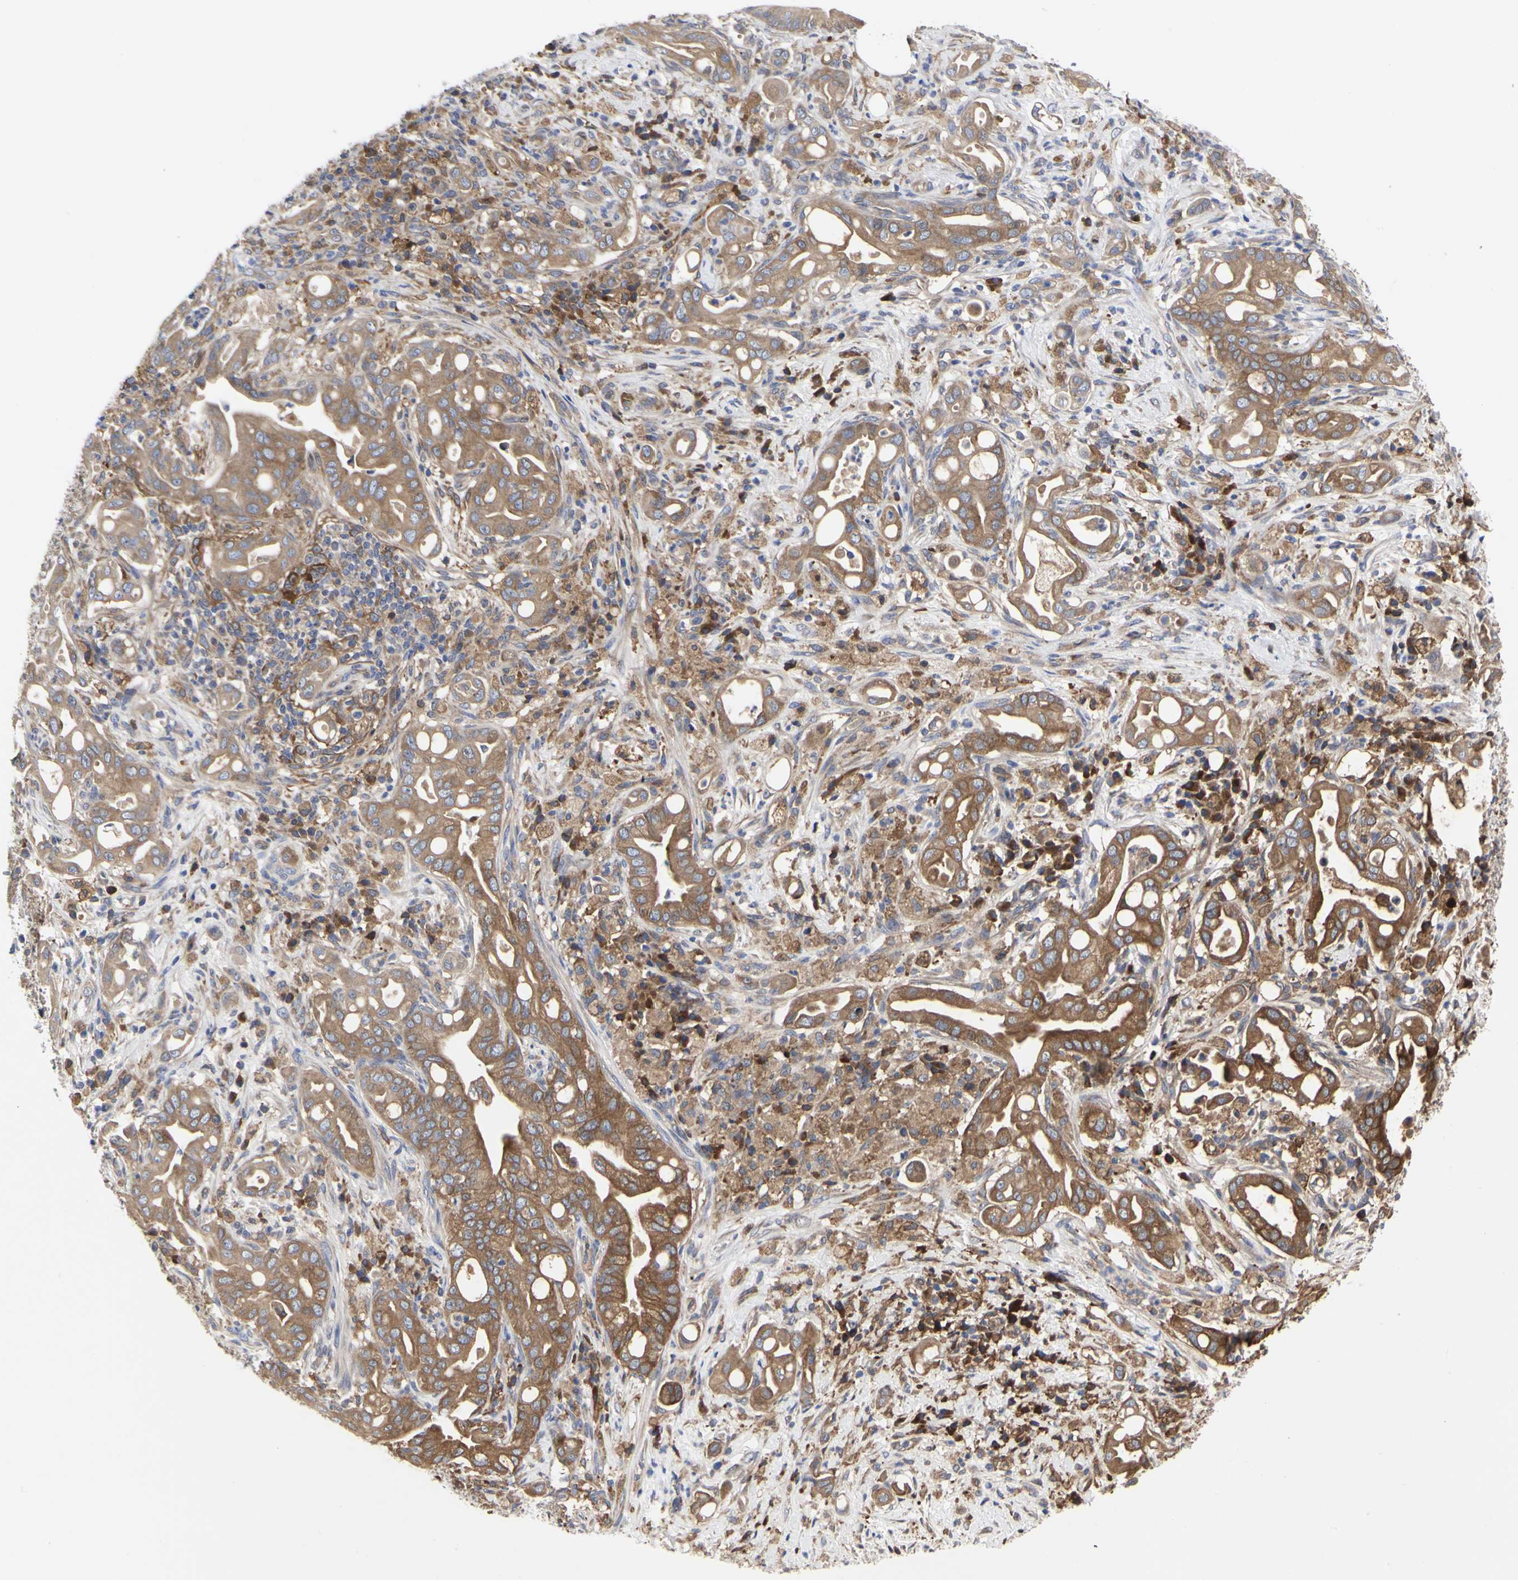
{"staining": {"intensity": "moderate", "quantity": ">75%", "location": "cytoplasmic/membranous"}, "tissue": "liver cancer", "cell_type": "Tumor cells", "image_type": "cancer", "snomed": [{"axis": "morphology", "description": "Cholangiocarcinoma"}, {"axis": "topography", "description": "Liver"}], "caption": "This histopathology image demonstrates liver cancer (cholangiocarcinoma) stained with immunohistochemistry (IHC) to label a protein in brown. The cytoplasmic/membranous of tumor cells show moderate positivity for the protein. Nuclei are counter-stained blue.", "gene": "C3orf52", "patient": {"sex": "female", "age": 68}}